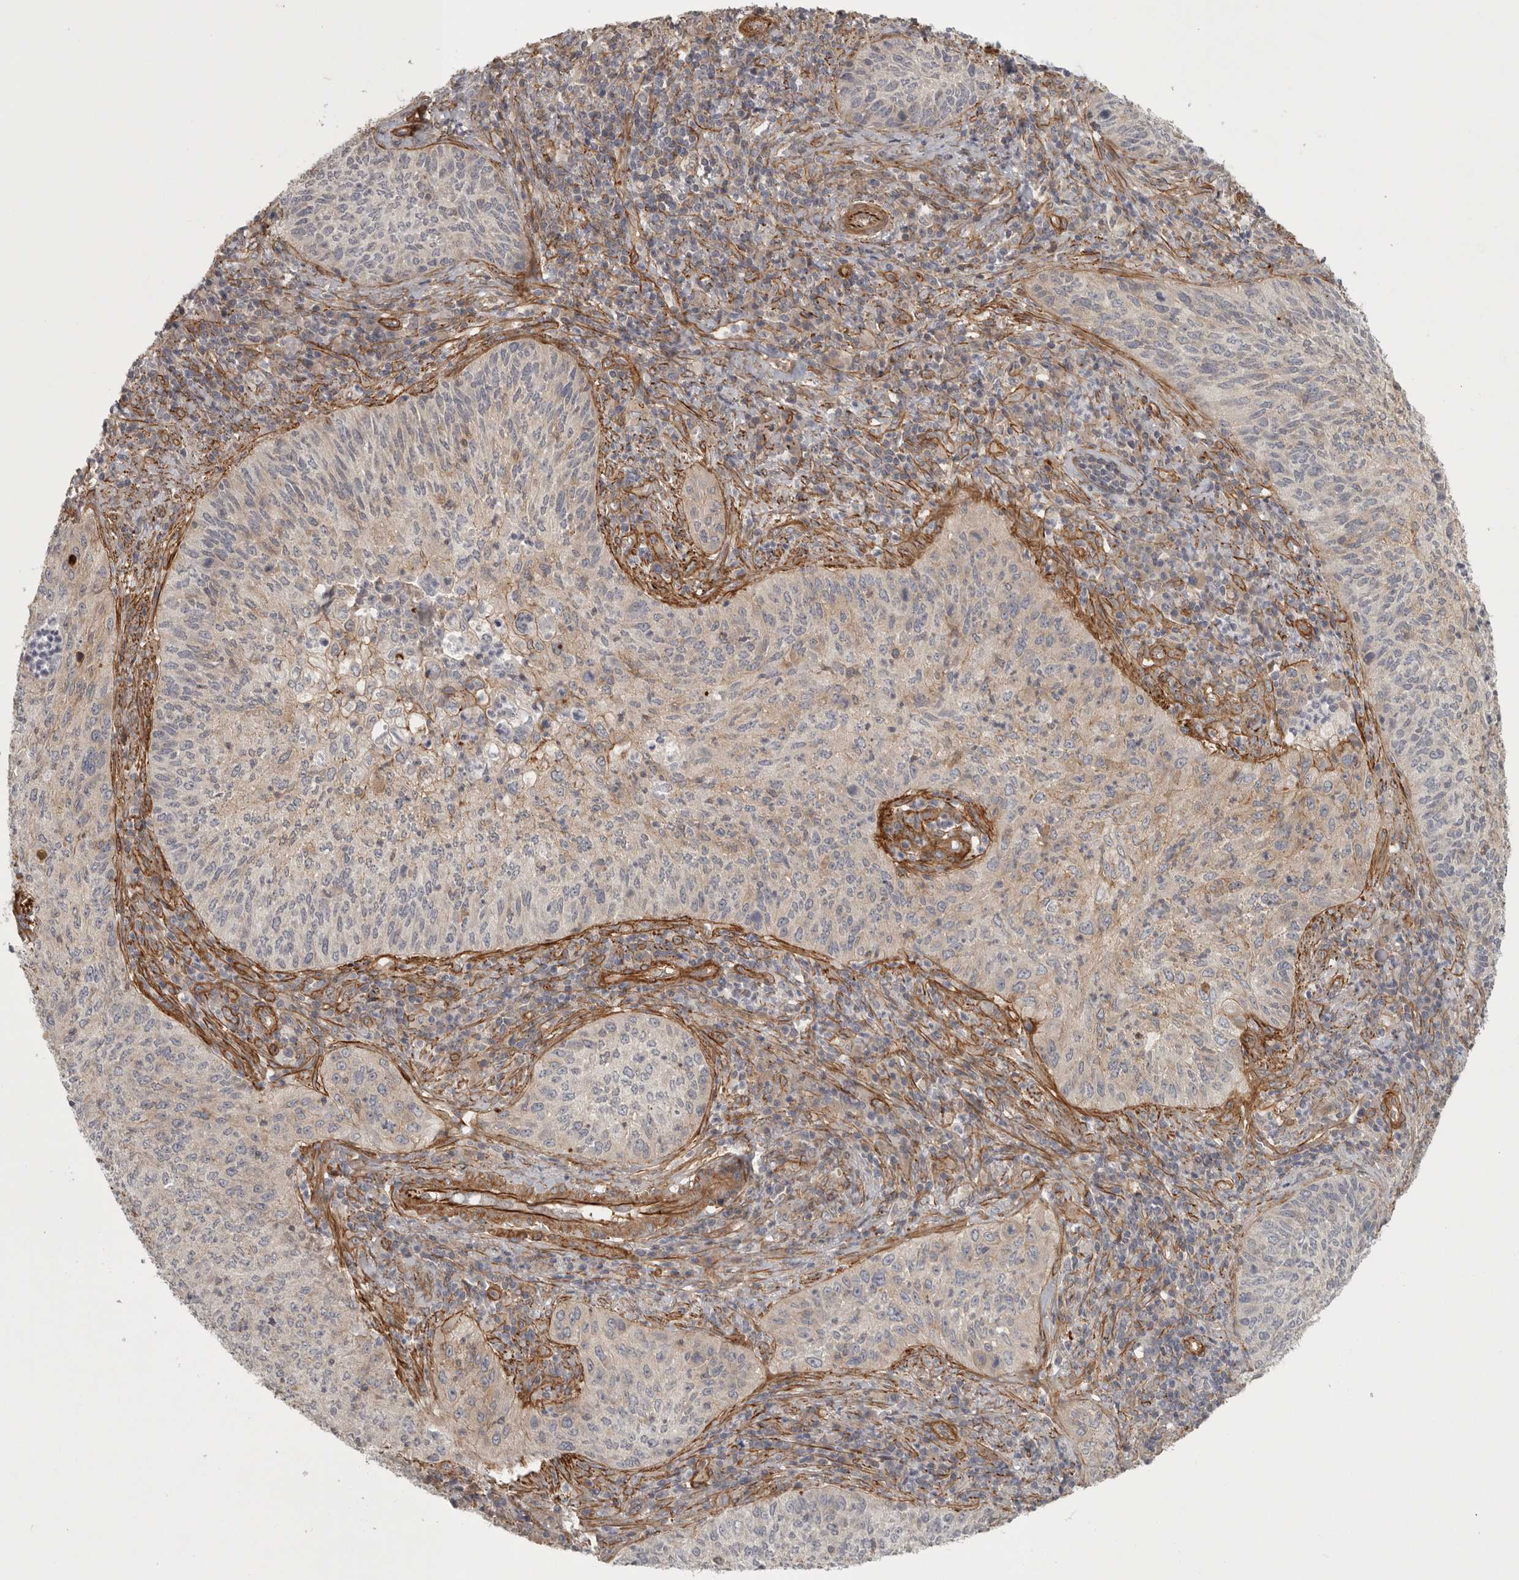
{"staining": {"intensity": "weak", "quantity": "<25%", "location": "cytoplasmic/membranous"}, "tissue": "cervical cancer", "cell_type": "Tumor cells", "image_type": "cancer", "snomed": [{"axis": "morphology", "description": "Squamous cell carcinoma, NOS"}, {"axis": "topography", "description": "Cervix"}], "caption": "A high-resolution histopathology image shows IHC staining of cervical squamous cell carcinoma, which shows no significant staining in tumor cells.", "gene": "LONRF1", "patient": {"sex": "female", "age": 30}}